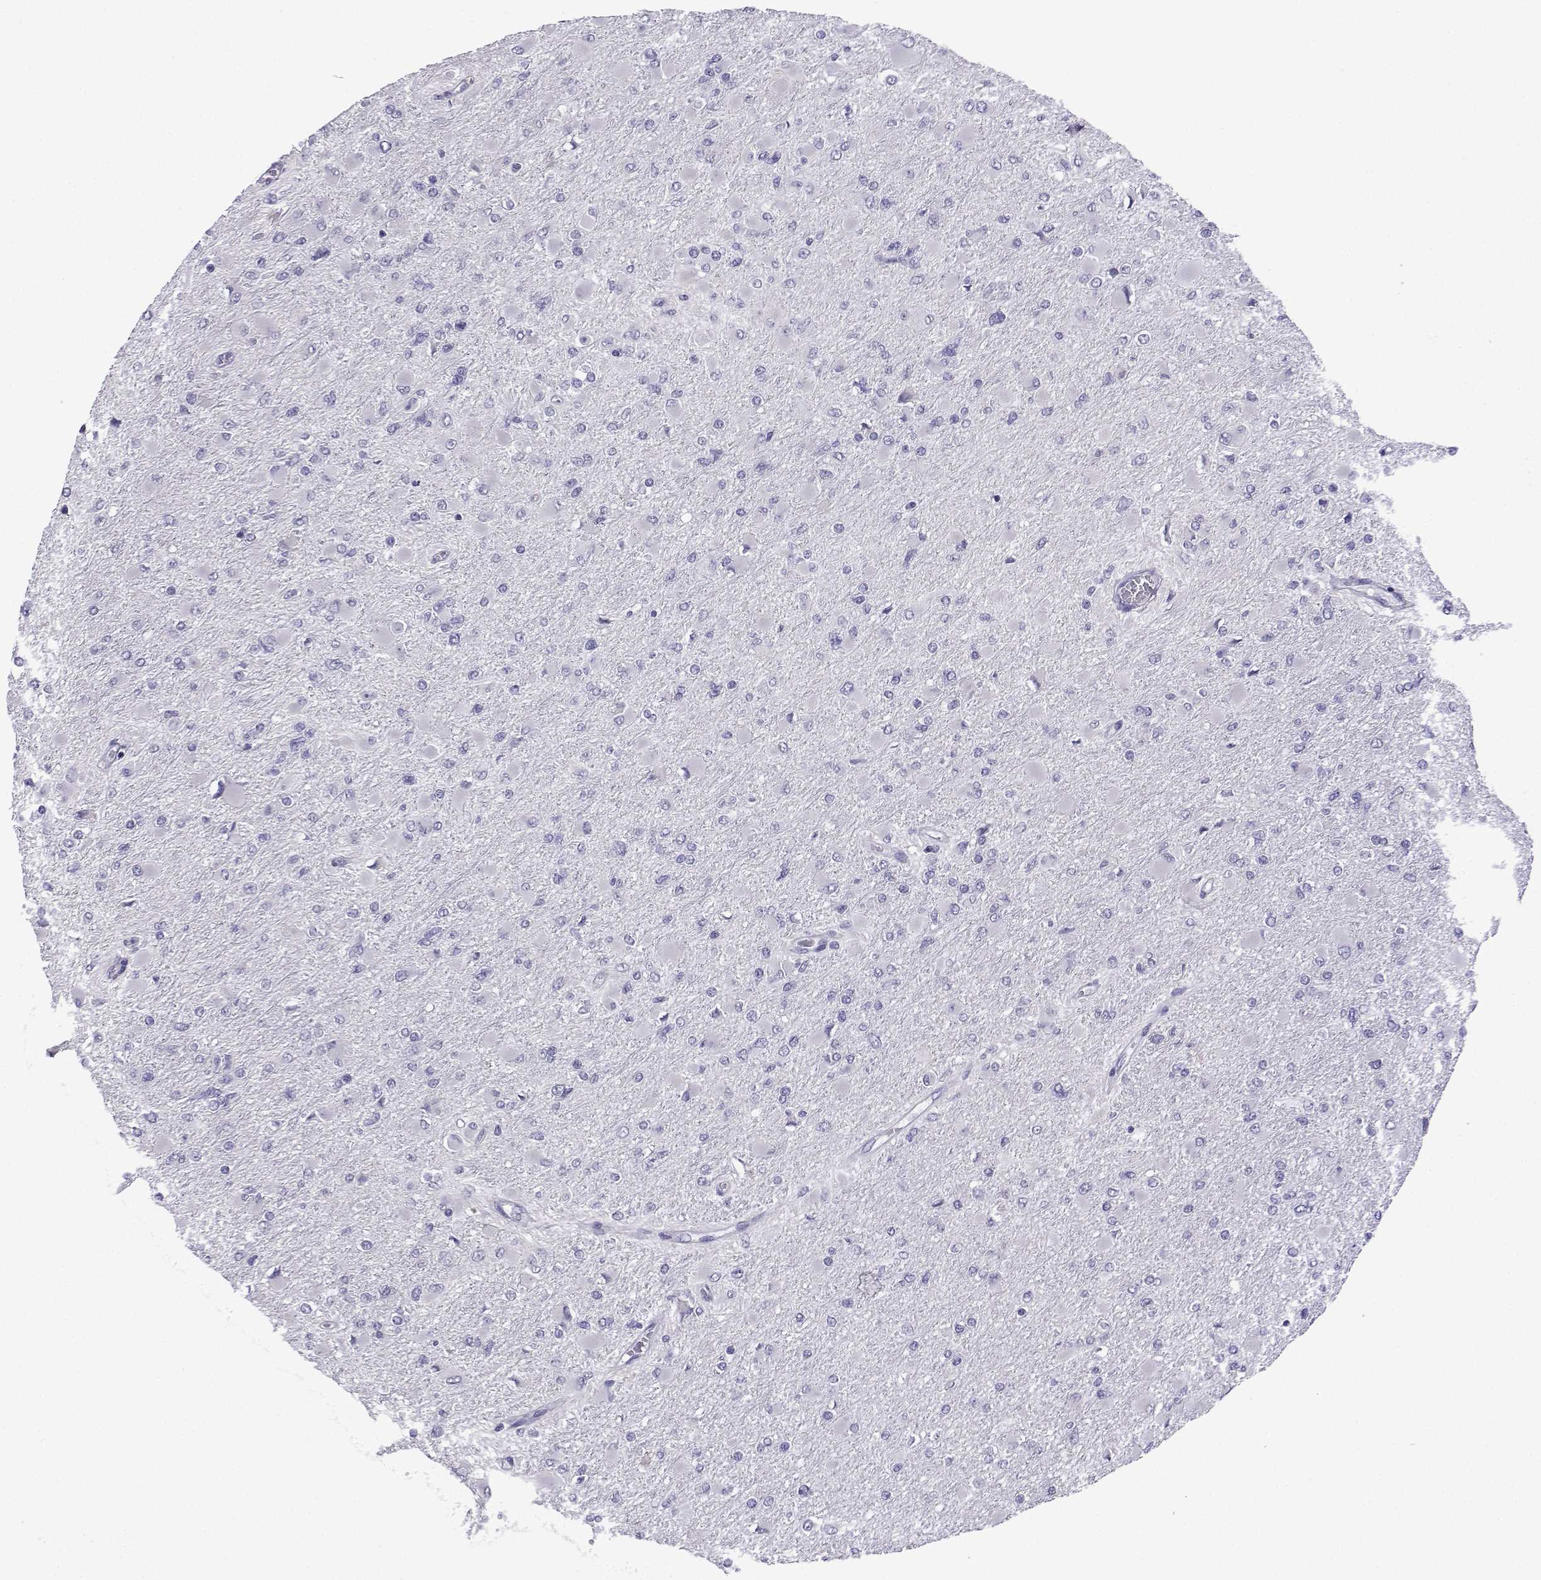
{"staining": {"intensity": "negative", "quantity": "none", "location": "none"}, "tissue": "glioma", "cell_type": "Tumor cells", "image_type": "cancer", "snomed": [{"axis": "morphology", "description": "Glioma, malignant, High grade"}, {"axis": "topography", "description": "Cerebral cortex"}], "caption": "IHC of malignant glioma (high-grade) exhibits no positivity in tumor cells. (DAB immunohistochemistry, high magnification).", "gene": "CFAP70", "patient": {"sex": "female", "age": 36}}